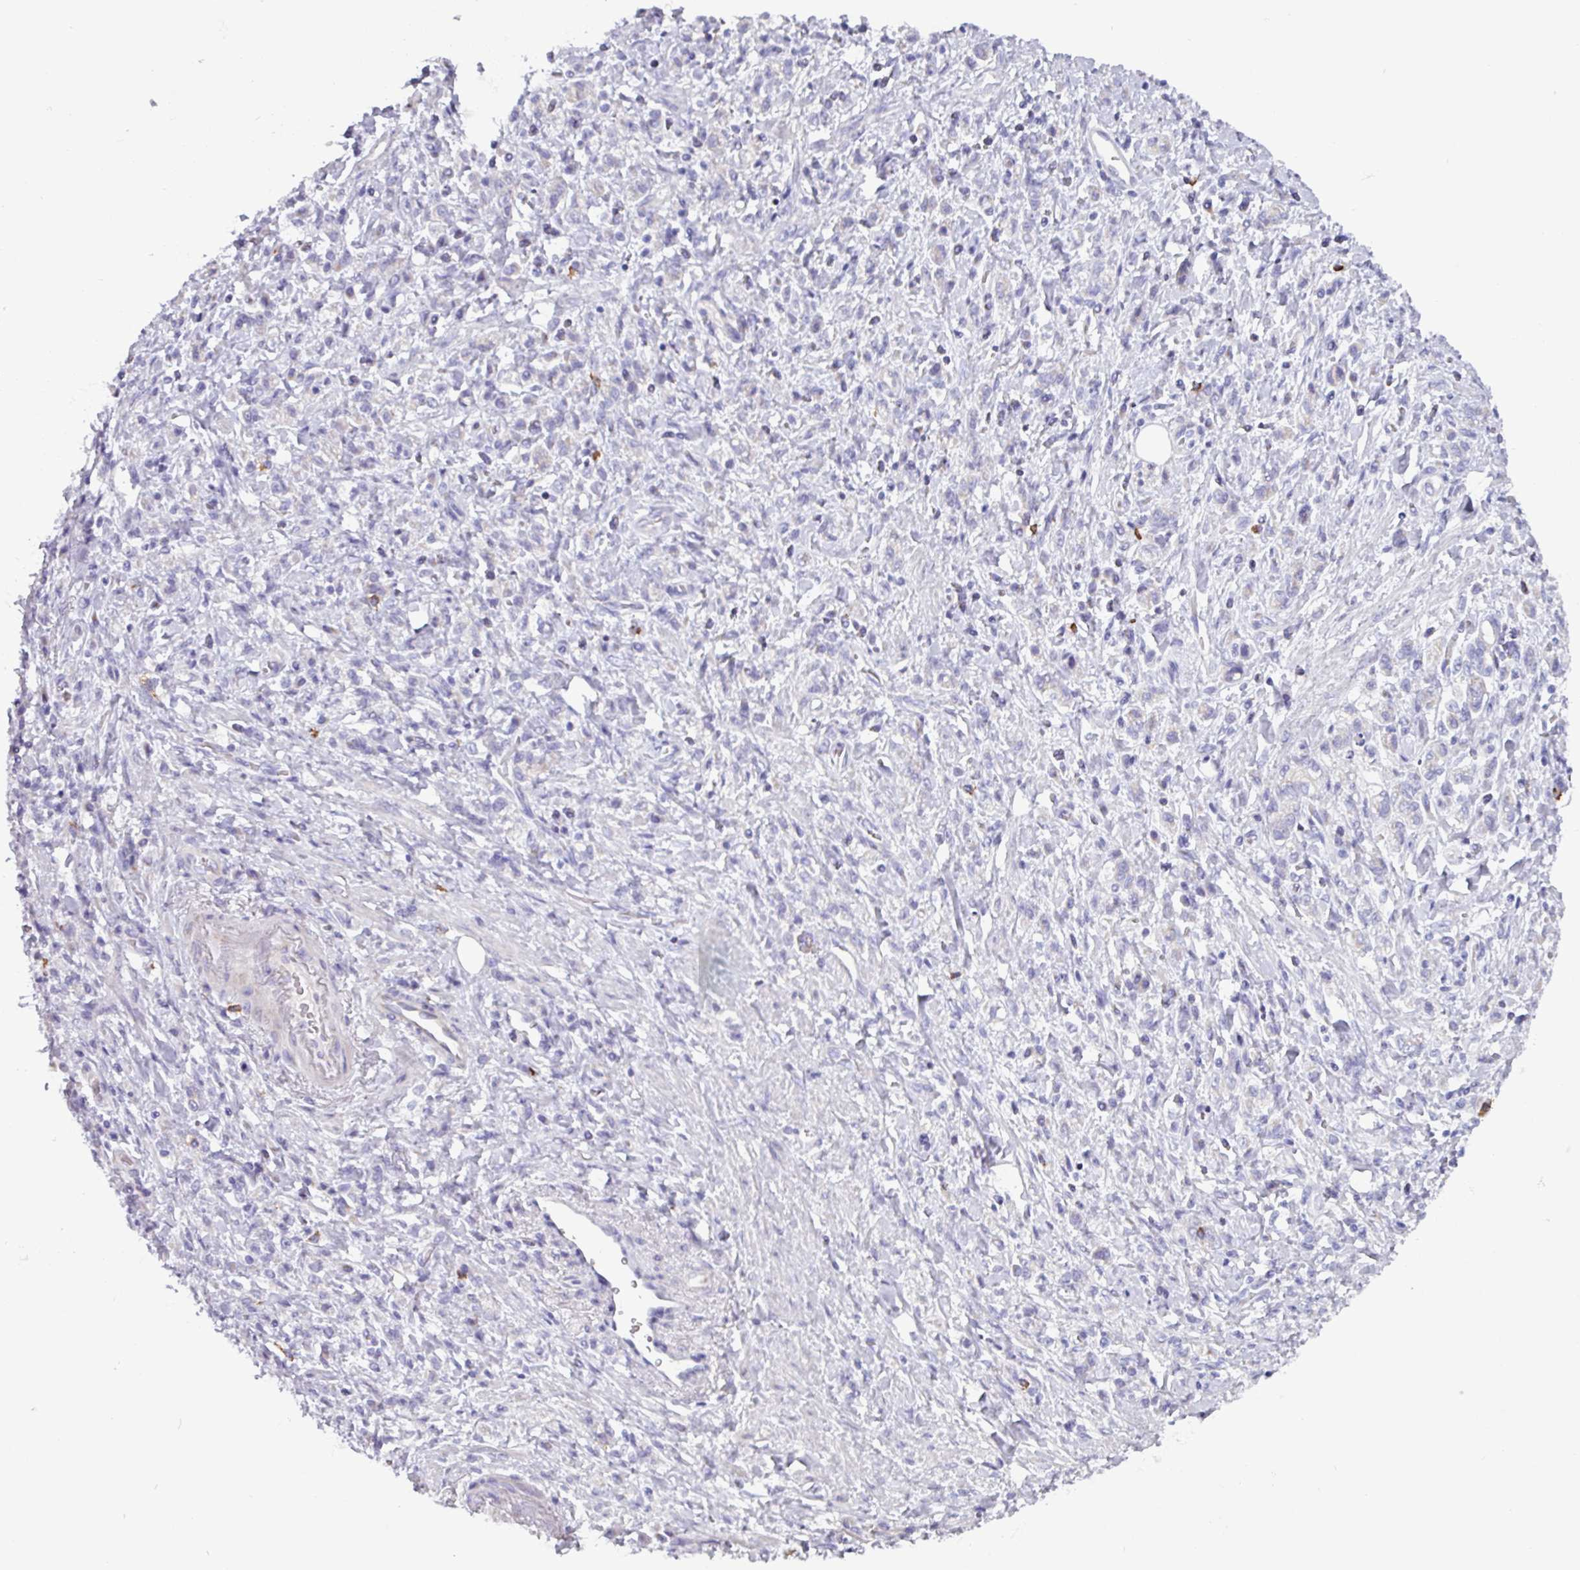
{"staining": {"intensity": "negative", "quantity": "none", "location": "none"}, "tissue": "stomach cancer", "cell_type": "Tumor cells", "image_type": "cancer", "snomed": [{"axis": "morphology", "description": "Adenocarcinoma, NOS"}, {"axis": "topography", "description": "Stomach"}], "caption": "Image shows no significant protein expression in tumor cells of stomach cancer.", "gene": "ADGRE1", "patient": {"sex": "male", "age": 77}}